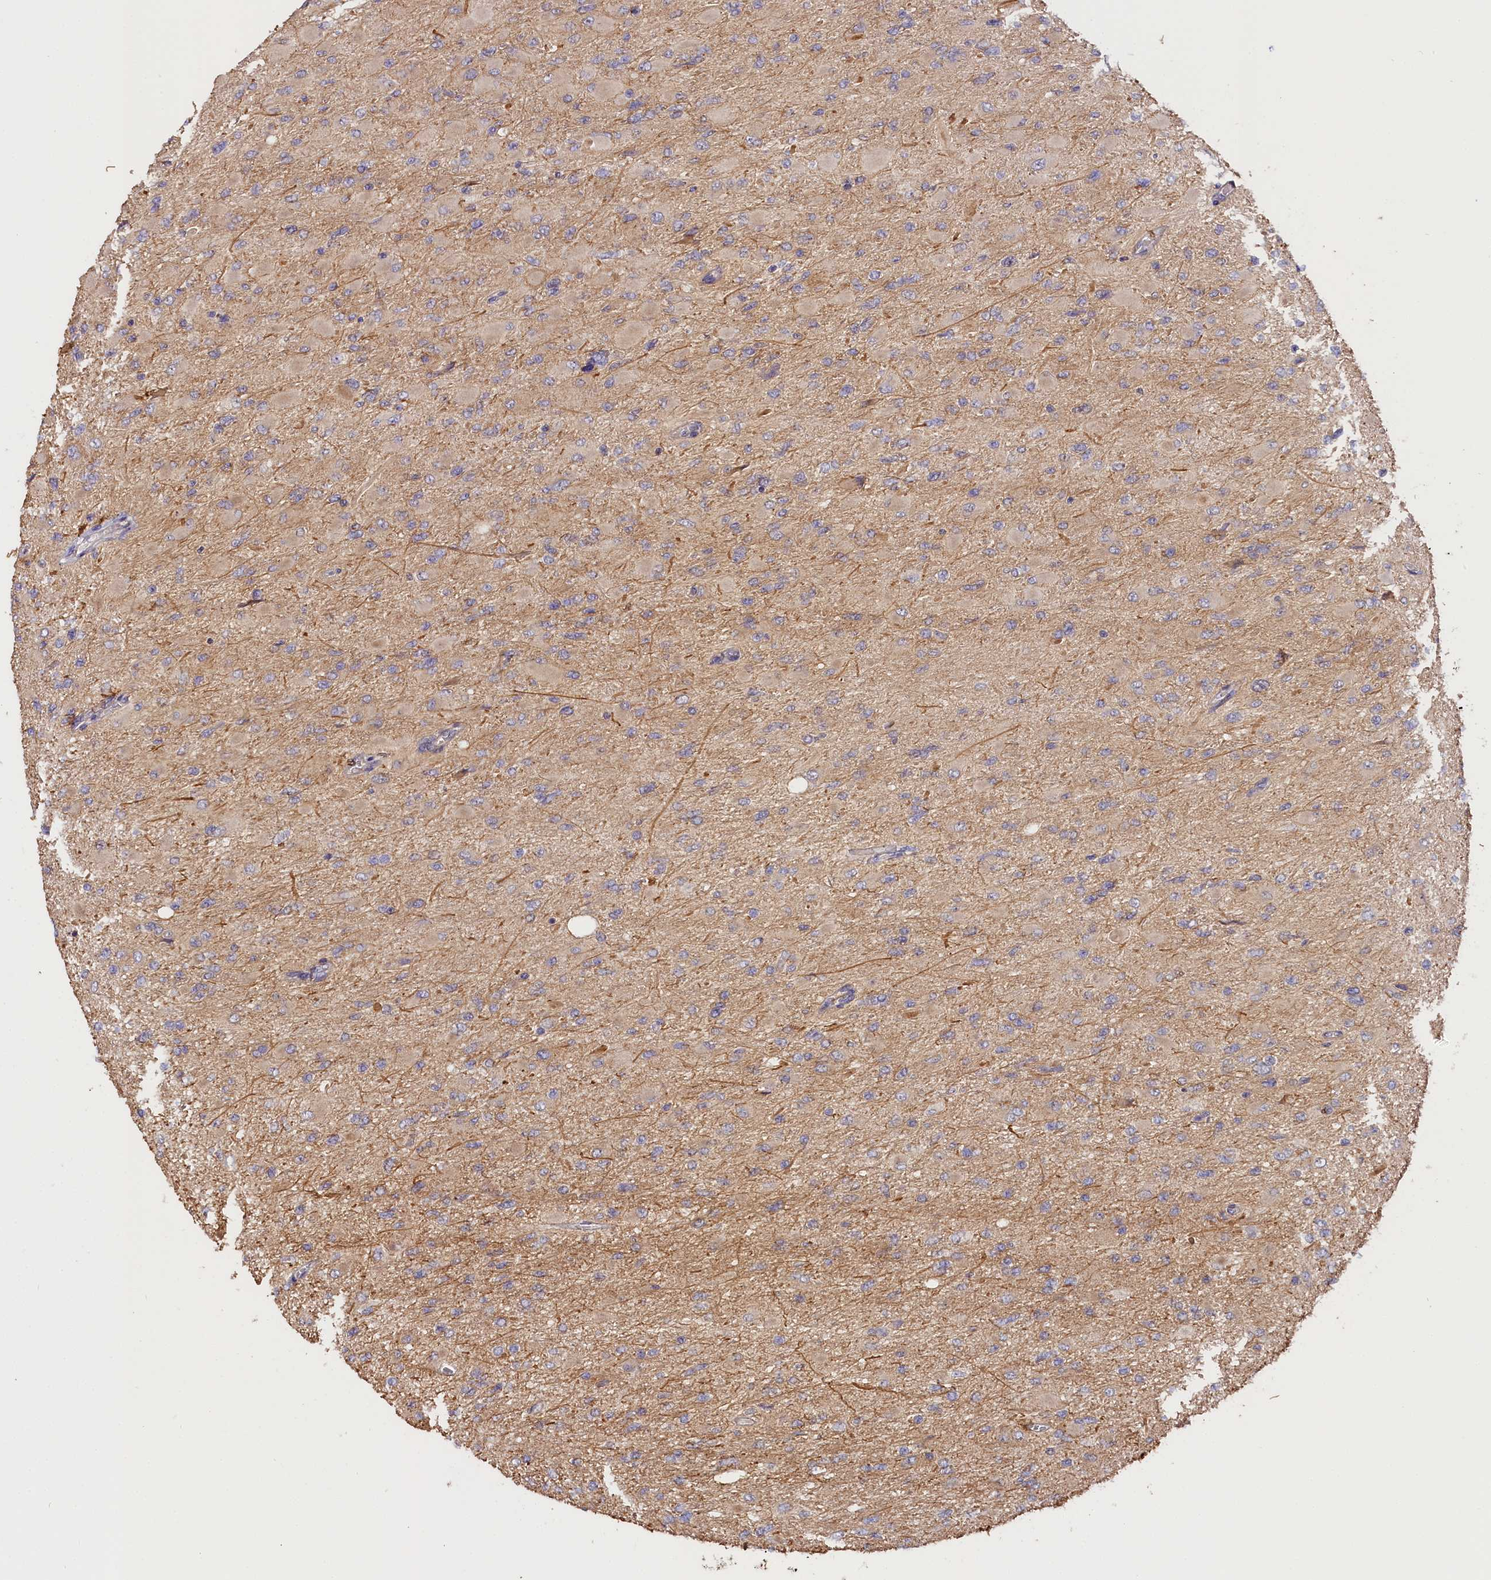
{"staining": {"intensity": "negative", "quantity": "none", "location": "none"}, "tissue": "glioma", "cell_type": "Tumor cells", "image_type": "cancer", "snomed": [{"axis": "morphology", "description": "Glioma, malignant, High grade"}, {"axis": "topography", "description": "Cerebral cortex"}], "caption": "This is a image of immunohistochemistry staining of malignant high-grade glioma, which shows no expression in tumor cells. (Brightfield microscopy of DAB (3,3'-diaminobenzidine) immunohistochemistry (IHC) at high magnification).", "gene": "KATNB1", "patient": {"sex": "female", "age": 36}}